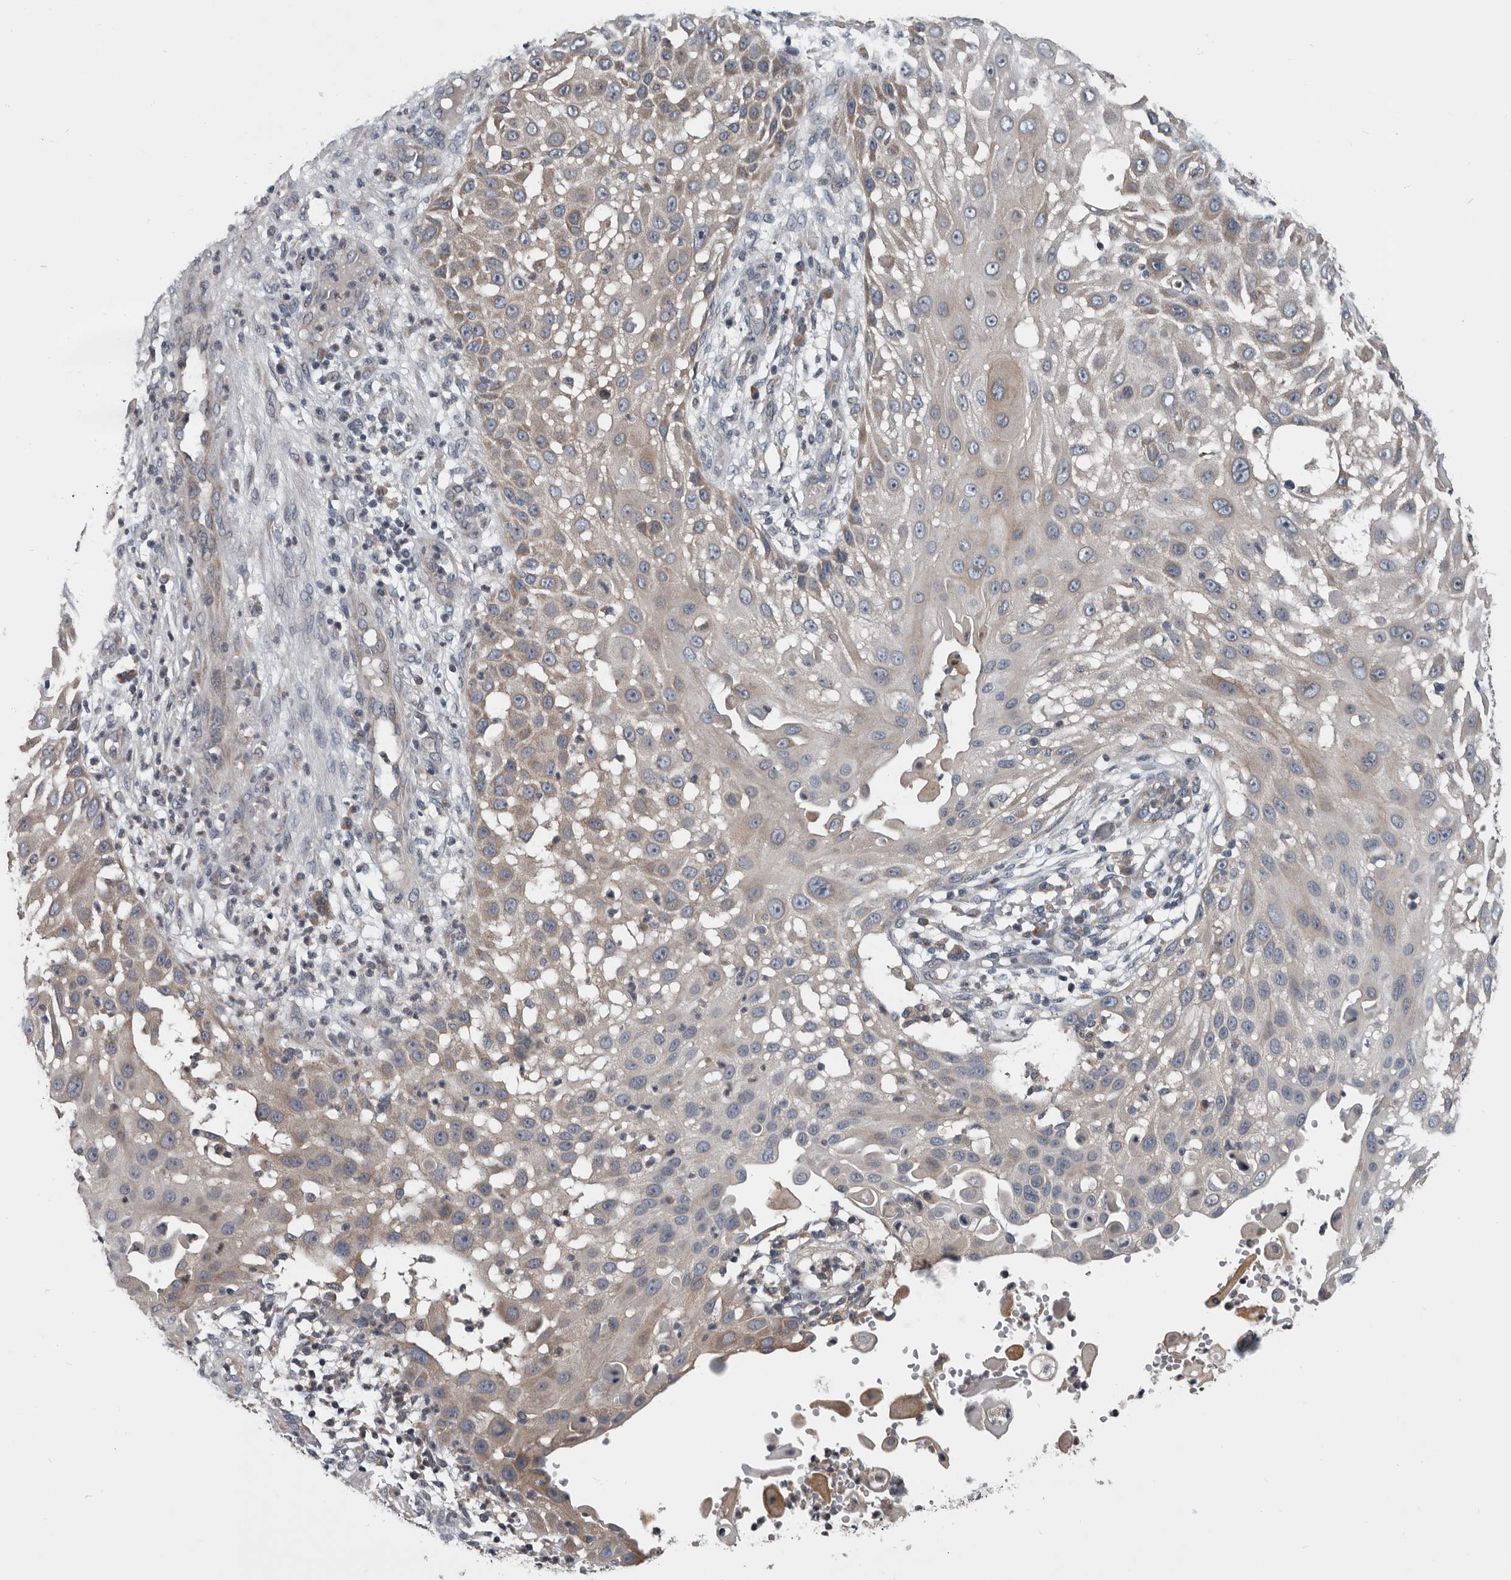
{"staining": {"intensity": "weak", "quantity": ">75%", "location": "cytoplasmic/membranous"}, "tissue": "skin cancer", "cell_type": "Tumor cells", "image_type": "cancer", "snomed": [{"axis": "morphology", "description": "Squamous cell carcinoma, NOS"}, {"axis": "topography", "description": "Skin"}], "caption": "Skin cancer stained with a brown dye demonstrates weak cytoplasmic/membranous positive staining in approximately >75% of tumor cells.", "gene": "TMEM199", "patient": {"sex": "female", "age": 44}}